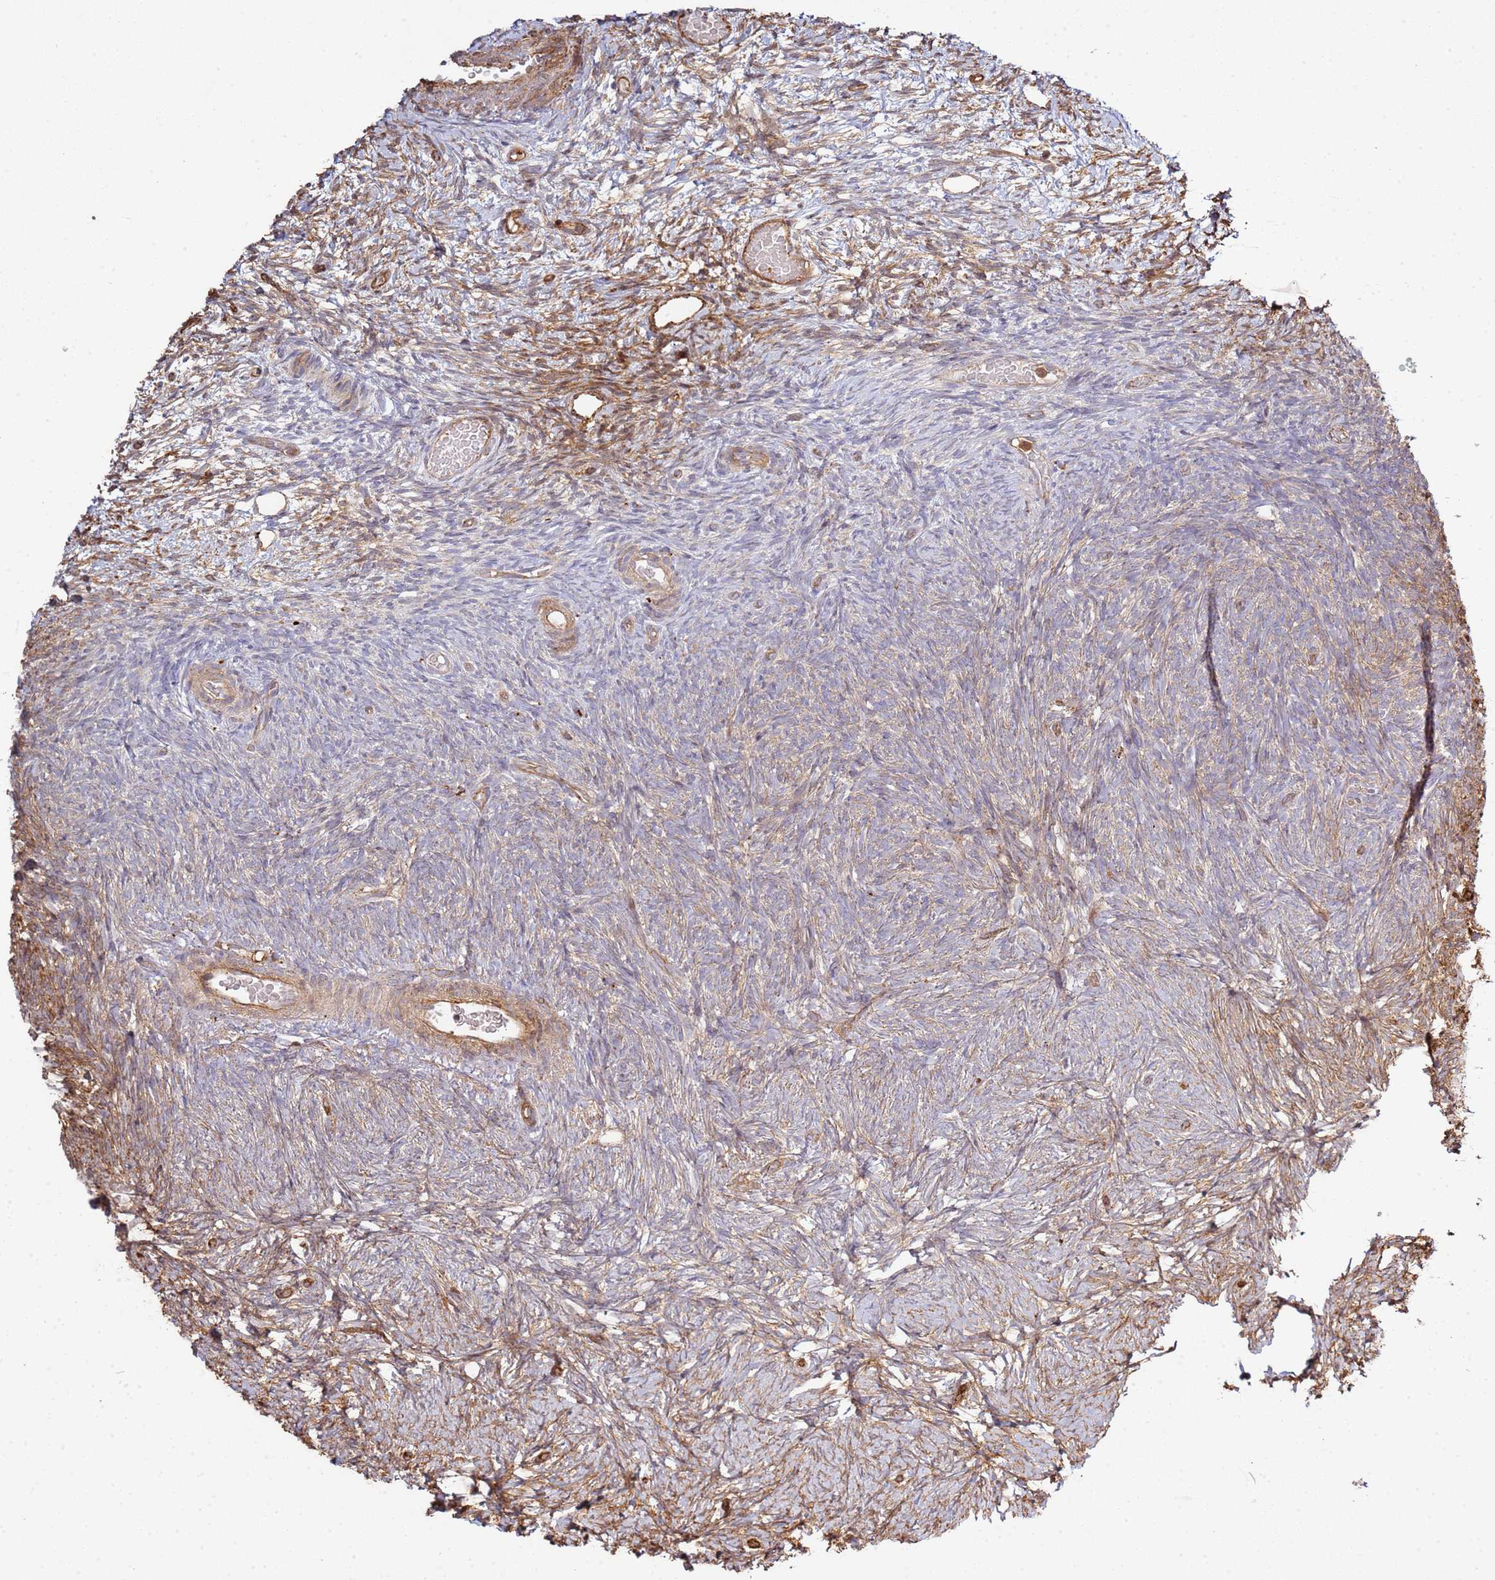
{"staining": {"intensity": "weak", "quantity": "<25%", "location": "cytoplasmic/membranous"}, "tissue": "ovary", "cell_type": "Ovarian stroma cells", "image_type": "normal", "snomed": [{"axis": "morphology", "description": "Normal tissue, NOS"}, {"axis": "topography", "description": "Ovary"}], "caption": "Immunohistochemistry (IHC) histopathology image of unremarkable human ovary stained for a protein (brown), which displays no staining in ovarian stroma cells. (Immunohistochemistry, brightfield microscopy, high magnification).", "gene": "NDUFAF4", "patient": {"sex": "female", "age": 39}}